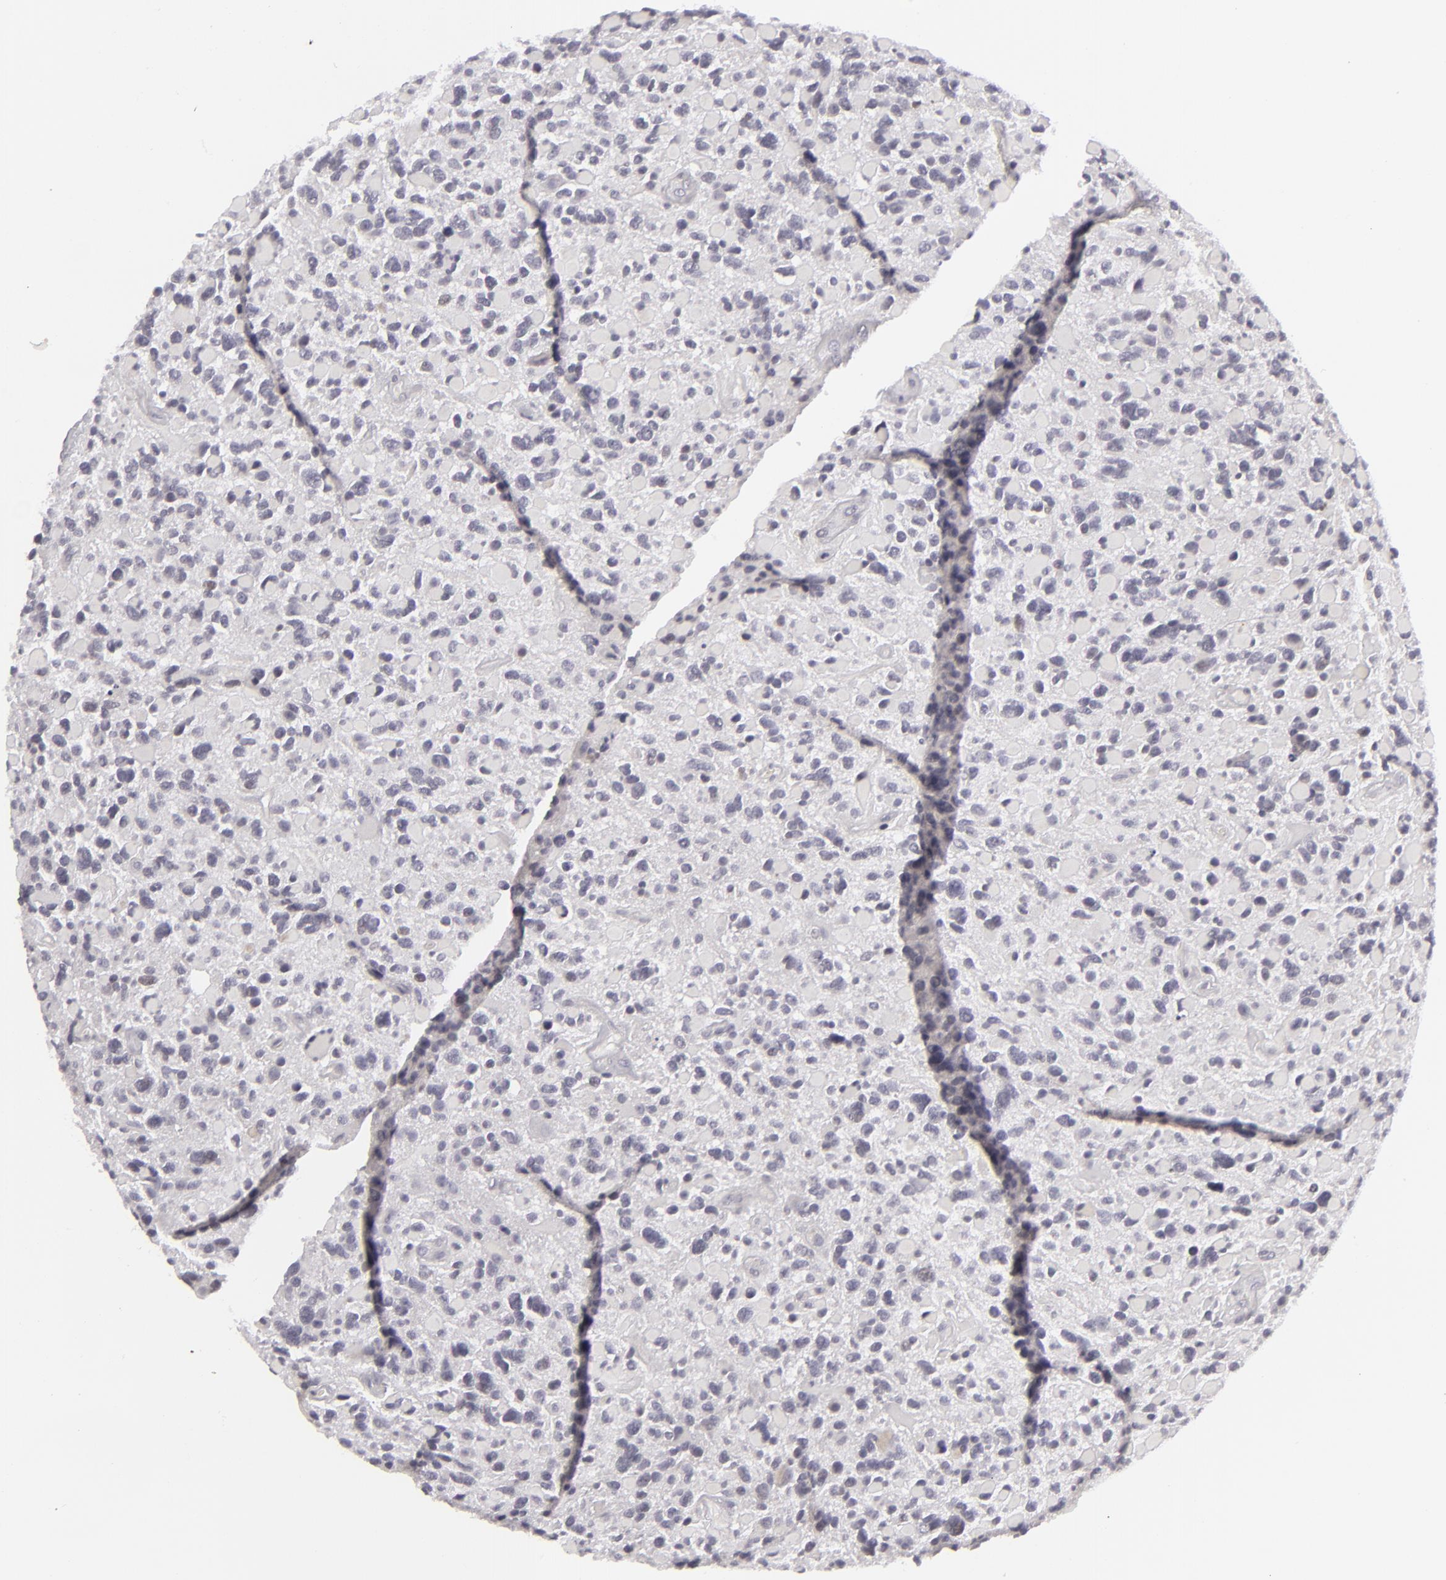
{"staining": {"intensity": "negative", "quantity": "none", "location": "none"}, "tissue": "glioma", "cell_type": "Tumor cells", "image_type": "cancer", "snomed": [{"axis": "morphology", "description": "Glioma, malignant, High grade"}, {"axis": "topography", "description": "Brain"}], "caption": "Tumor cells show no significant protein positivity in high-grade glioma (malignant). Brightfield microscopy of IHC stained with DAB (brown) and hematoxylin (blue), captured at high magnification.", "gene": "SIX1", "patient": {"sex": "female", "age": 37}}